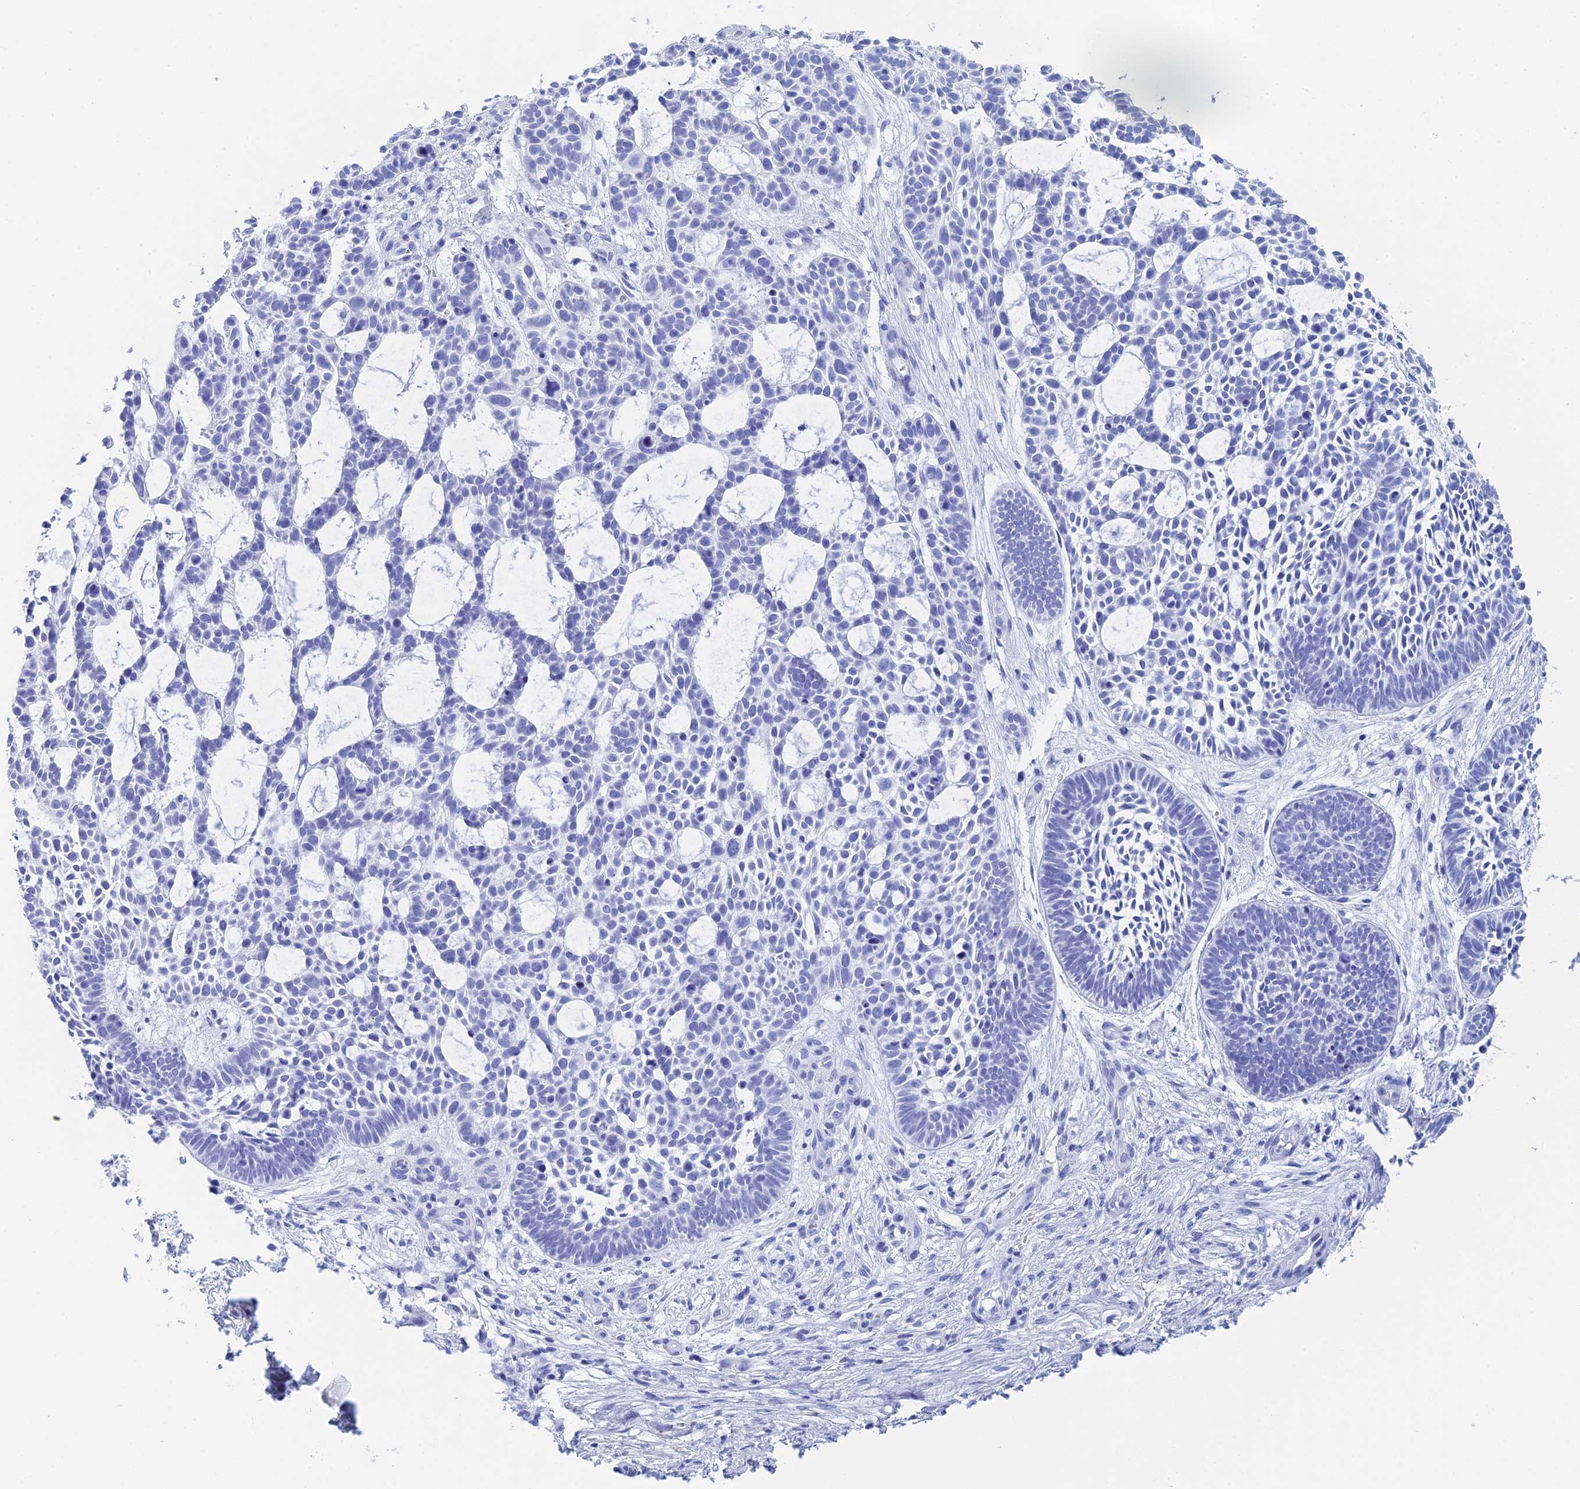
{"staining": {"intensity": "negative", "quantity": "none", "location": "none"}, "tissue": "skin cancer", "cell_type": "Tumor cells", "image_type": "cancer", "snomed": [{"axis": "morphology", "description": "Basal cell carcinoma"}, {"axis": "topography", "description": "Skin"}], "caption": "IHC micrograph of skin basal cell carcinoma stained for a protein (brown), which displays no expression in tumor cells.", "gene": "TEX101", "patient": {"sex": "male", "age": 89}}